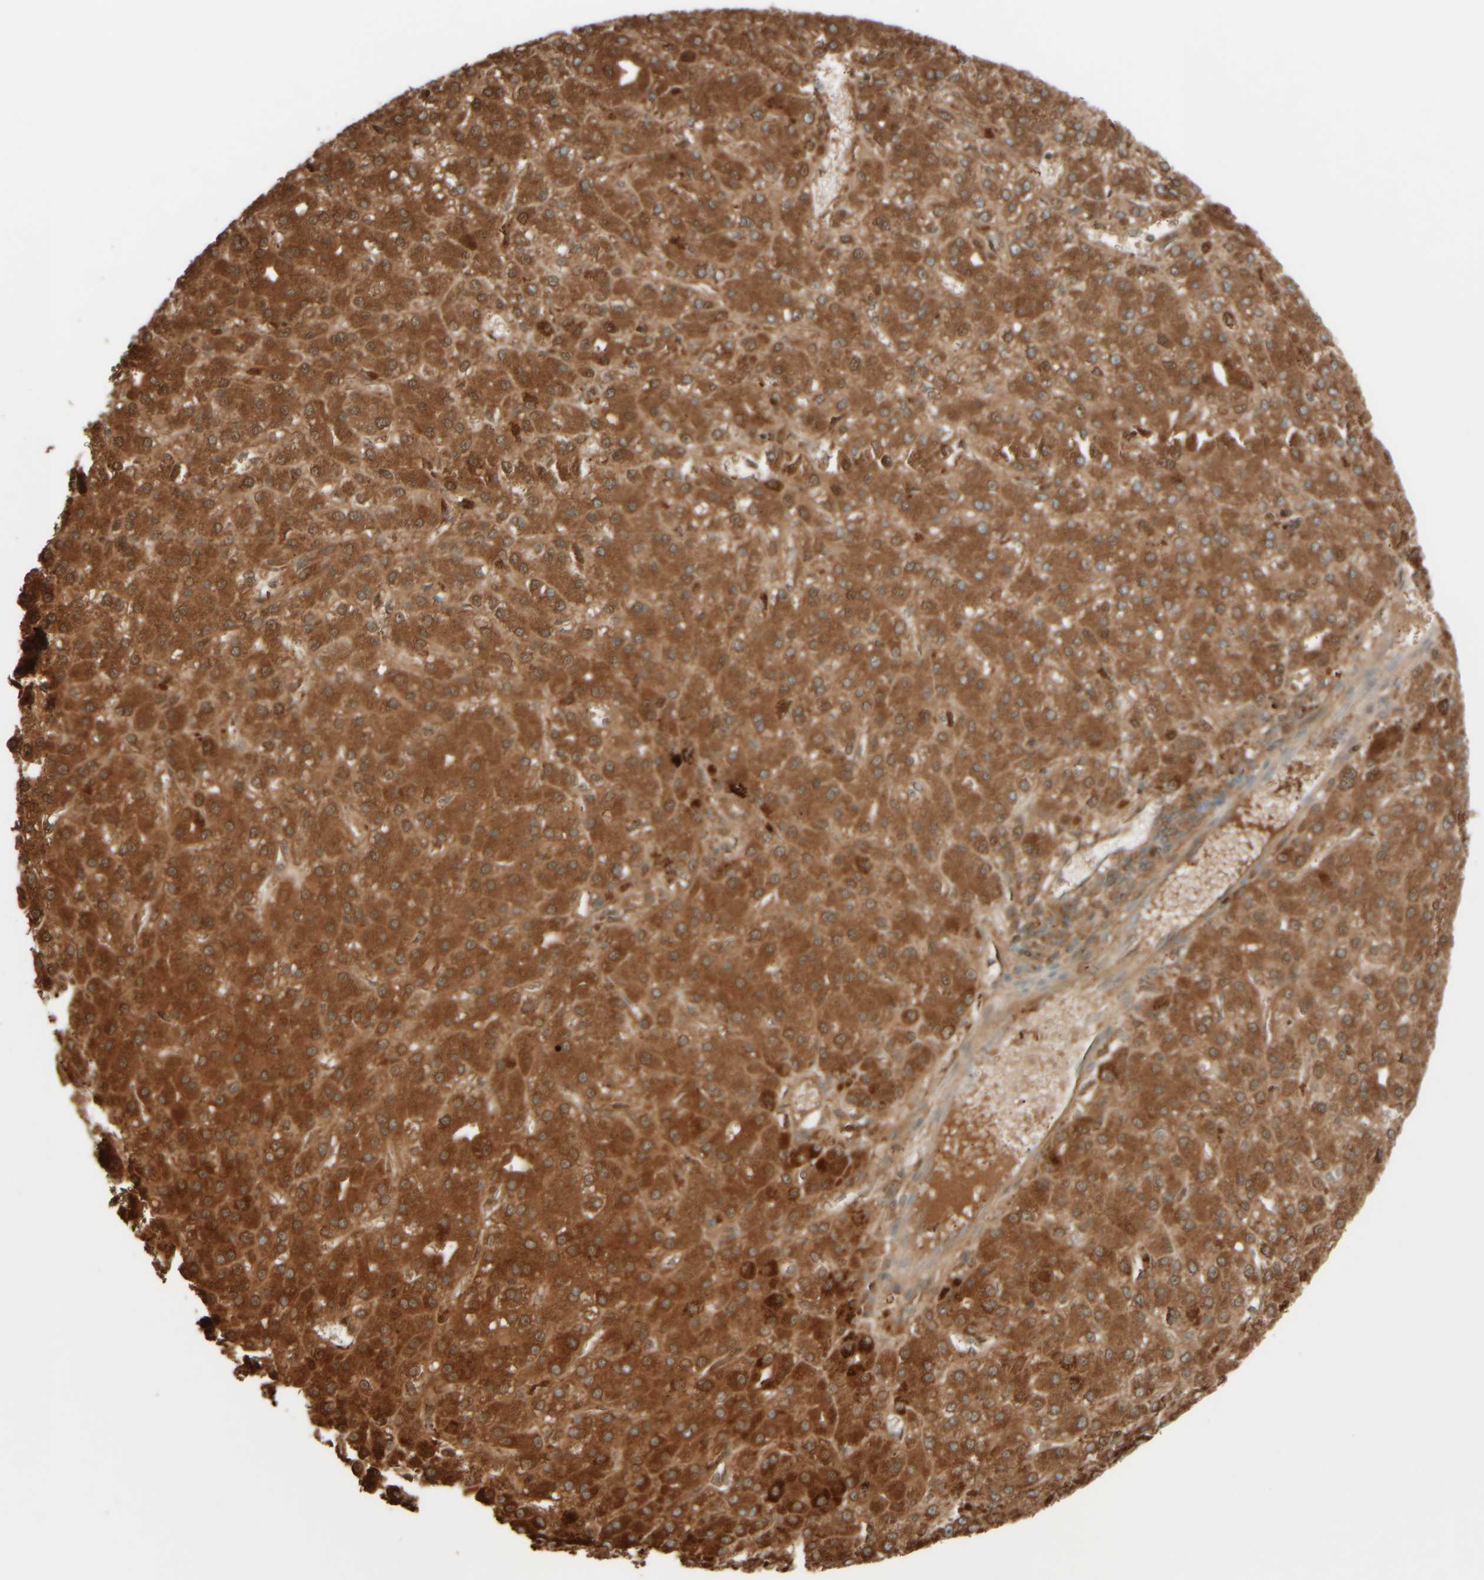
{"staining": {"intensity": "strong", "quantity": ">75%", "location": "cytoplasmic/membranous"}, "tissue": "liver cancer", "cell_type": "Tumor cells", "image_type": "cancer", "snomed": [{"axis": "morphology", "description": "Carcinoma, Hepatocellular, NOS"}, {"axis": "topography", "description": "Liver"}], "caption": "Strong cytoplasmic/membranous positivity is appreciated in approximately >75% of tumor cells in liver hepatocellular carcinoma.", "gene": "SPAG5", "patient": {"sex": "male", "age": 67}}